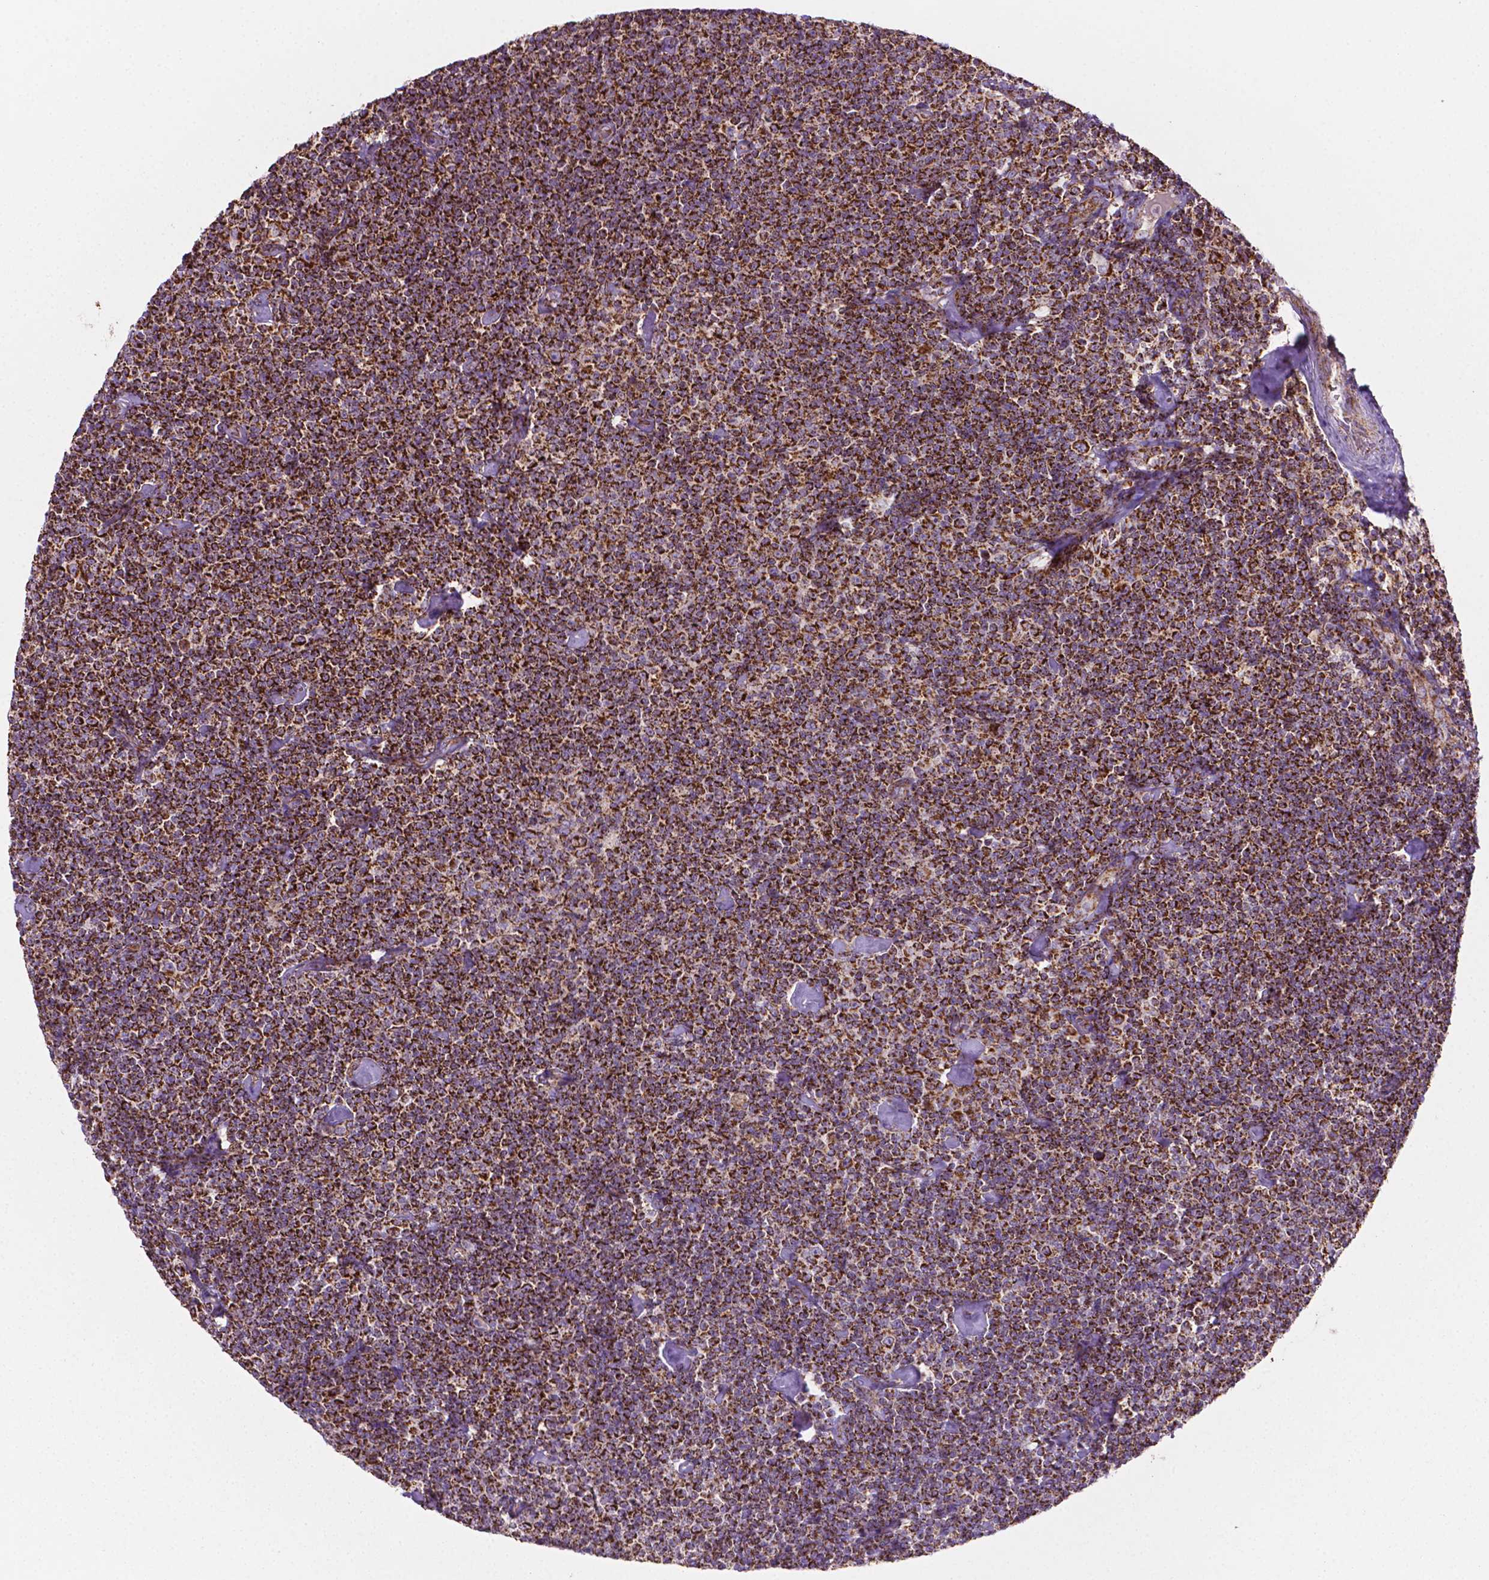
{"staining": {"intensity": "strong", "quantity": ">75%", "location": "cytoplasmic/membranous"}, "tissue": "lymphoma", "cell_type": "Tumor cells", "image_type": "cancer", "snomed": [{"axis": "morphology", "description": "Malignant lymphoma, non-Hodgkin's type, Low grade"}, {"axis": "topography", "description": "Lymph node"}], "caption": "A high-resolution photomicrograph shows immunohistochemistry (IHC) staining of malignant lymphoma, non-Hodgkin's type (low-grade), which reveals strong cytoplasmic/membranous positivity in approximately >75% of tumor cells. Ihc stains the protein in brown and the nuclei are stained blue.", "gene": "ILVBL", "patient": {"sex": "male", "age": 81}}